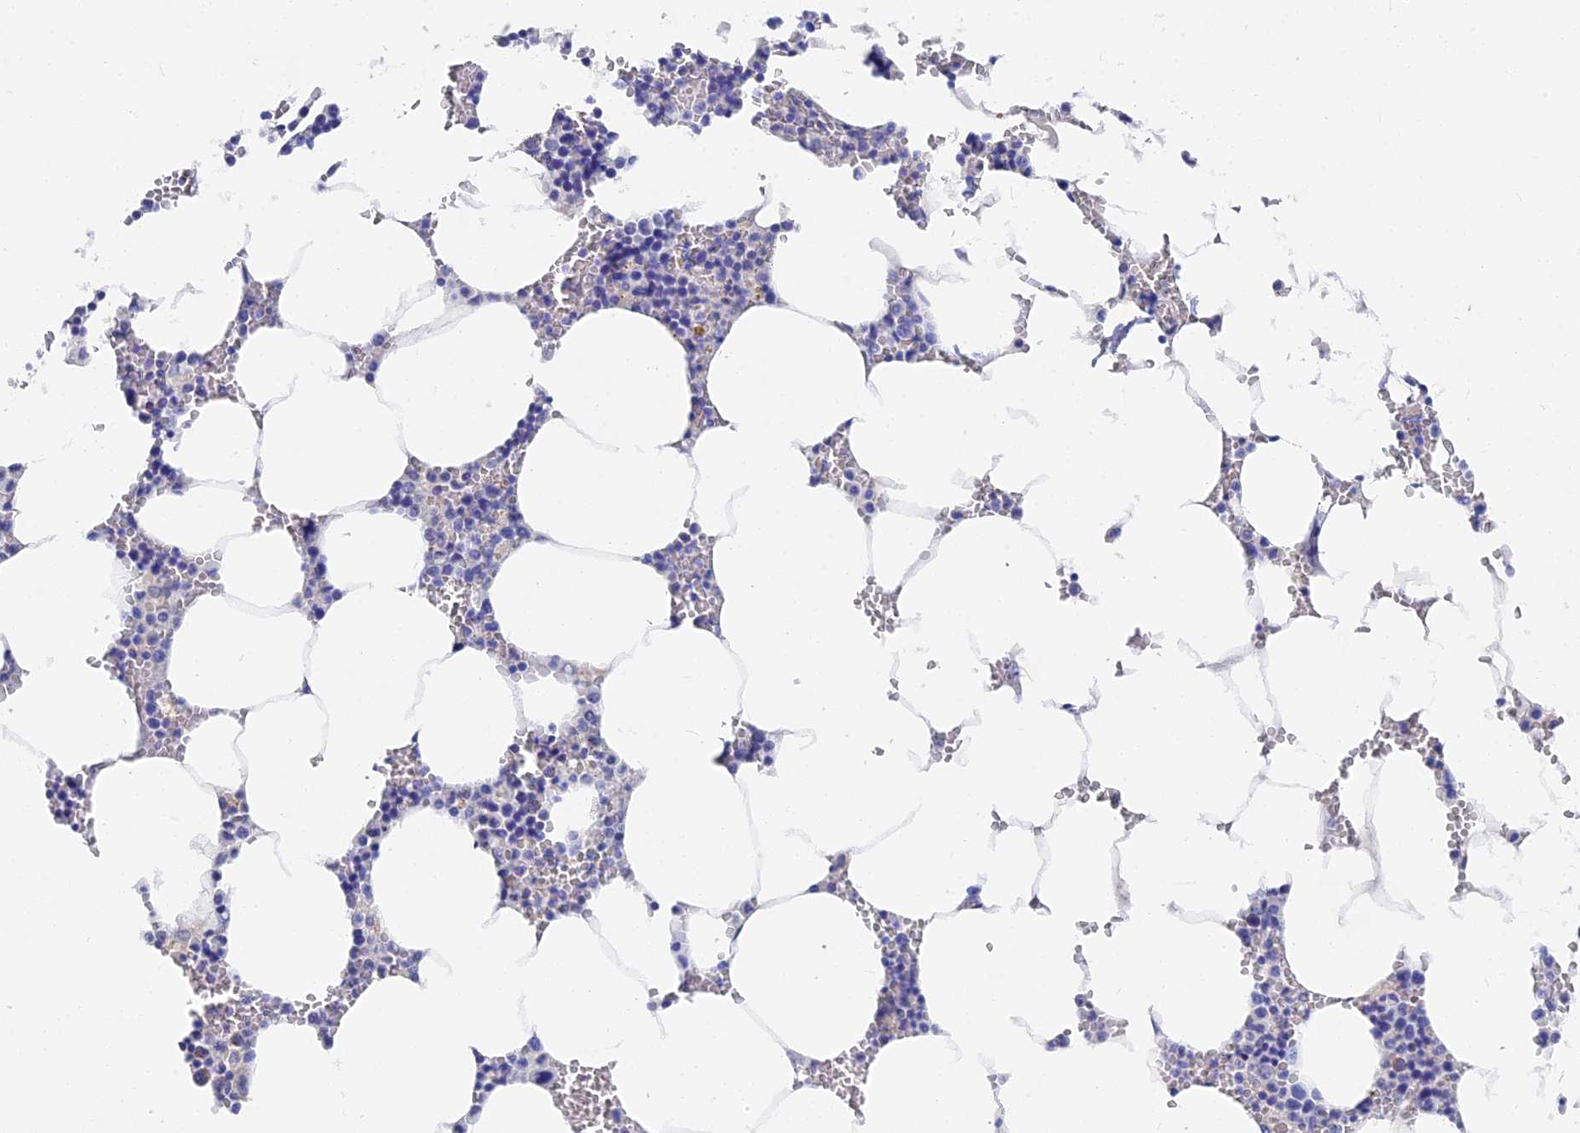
{"staining": {"intensity": "negative", "quantity": "none", "location": "none"}, "tissue": "bone marrow", "cell_type": "Hematopoietic cells", "image_type": "normal", "snomed": [{"axis": "morphology", "description": "Normal tissue, NOS"}, {"axis": "topography", "description": "Bone marrow"}], "caption": "High power microscopy micrograph of an immunohistochemistry photomicrograph of unremarkable bone marrow, revealing no significant staining in hematopoietic cells. (IHC, brightfield microscopy, high magnification).", "gene": "VPS33B", "patient": {"sex": "male", "age": 70}}